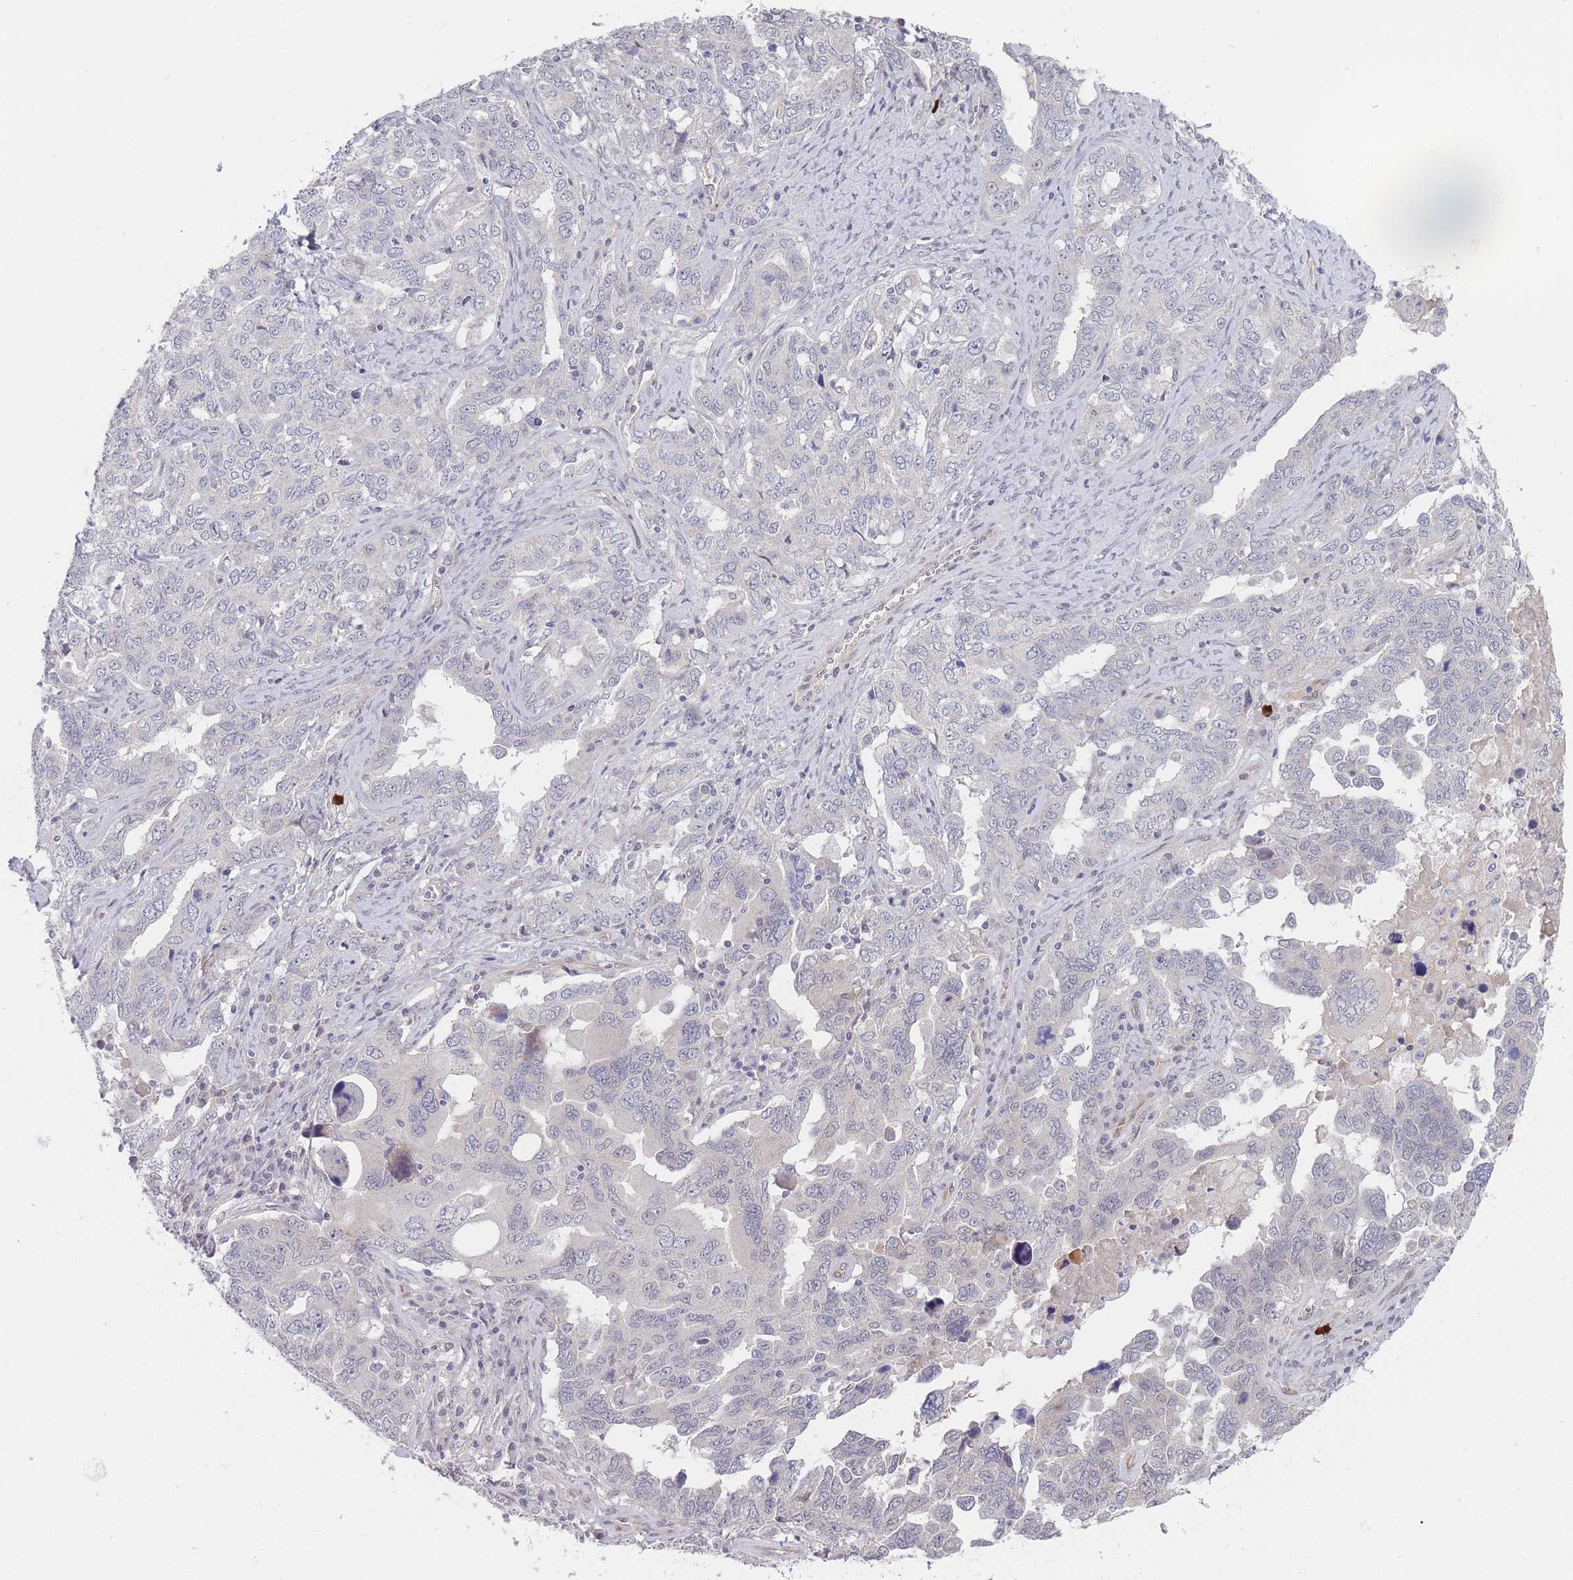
{"staining": {"intensity": "negative", "quantity": "none", "location": "none"}, "tissue": "ovarian cancer", "cell_type": "Tumor cells", "image_type": "cancer", "snomed": [{"axis": "morphology", "description": "Carcinoma, endometroid"}, {"axis": "topography", "description": "Ovary"}], "caption": "Human endometroid carcinoma (ovarian) stained for a protein using immunohistochemistry (IHC) reveals no staining in tumor cells.", "gene": "ANKRD10", "patient": {"sex": "female", "age": 62}}